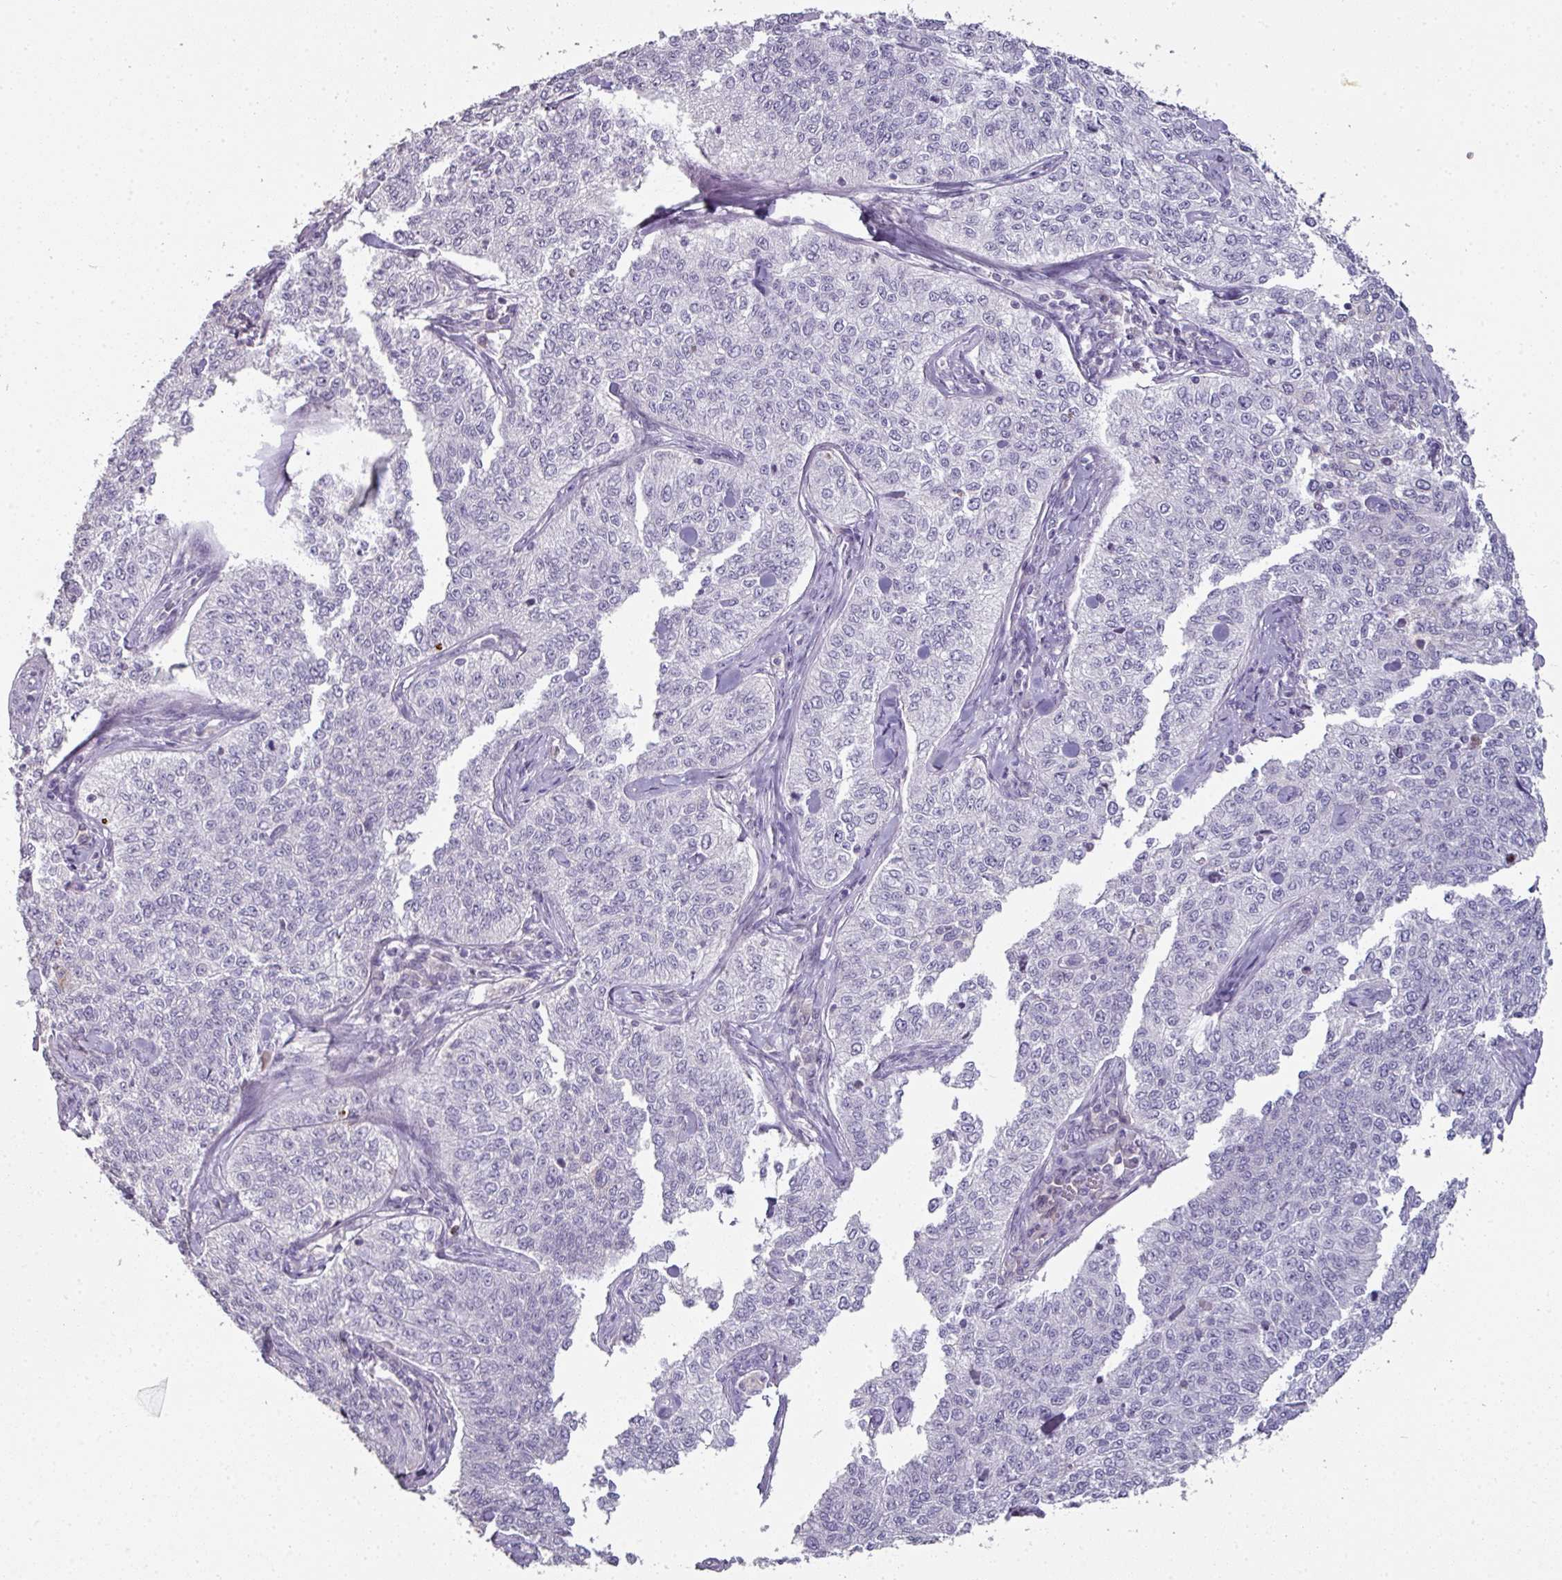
{"staining": {"intensity": "negative", "quantity": "none", "location": "none"}, "tissue": "cervical cancer", "cell_type": "Tumor cells", "image_type": "cancer", "snomed": [{"axis": "morphology", "description": "Squamous cell carcinoma, NOS"}, {"axis": "topography", "description": "Cervix"}], "caption": "The image exhibits no significant positivity in tumor cells of cervical cancer (squamous cell carcinoma).", "gene": "GTF2H3", "patient": {"sex": "female", "age": 35}}